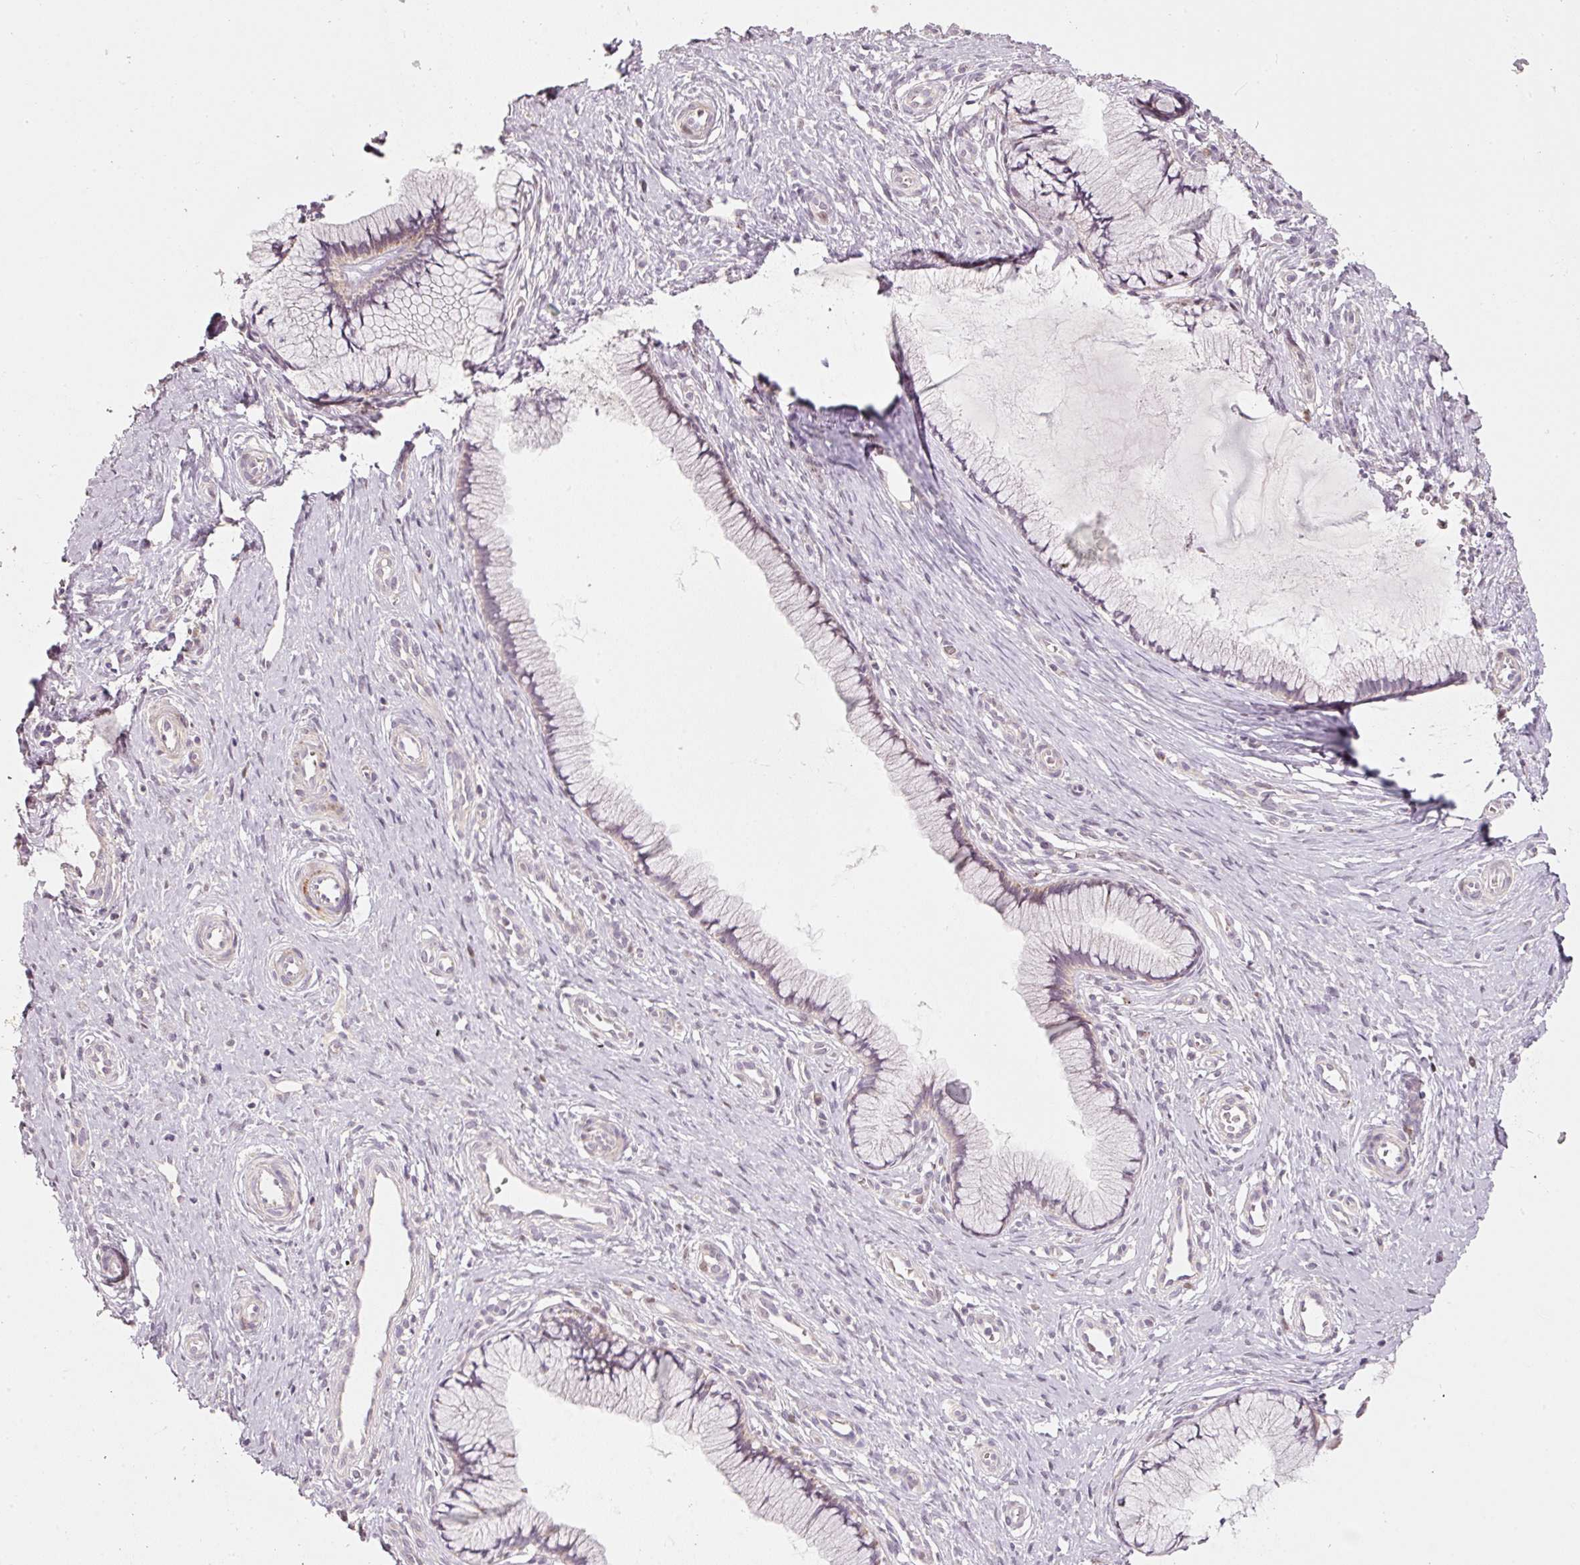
{"staining": {"intensity": "weak", "quantity": "<25%", "location": "cytoplasmic/membranous"}, "tissue": "cervix", "cell_type": "Glandular cells", "image_type": "normal", "snomed": [{"axis": "morphology", "description": "Normal tissue, NOS"}, {"axis": "topography", "description": "Cervix"}], "caption": "The IHC micrograph has no significant positivity in glandular cells of cervix. Nuclei are stained in blue.", "gene": "TOB2", "patient": {"sex": "female", "age": 36}}